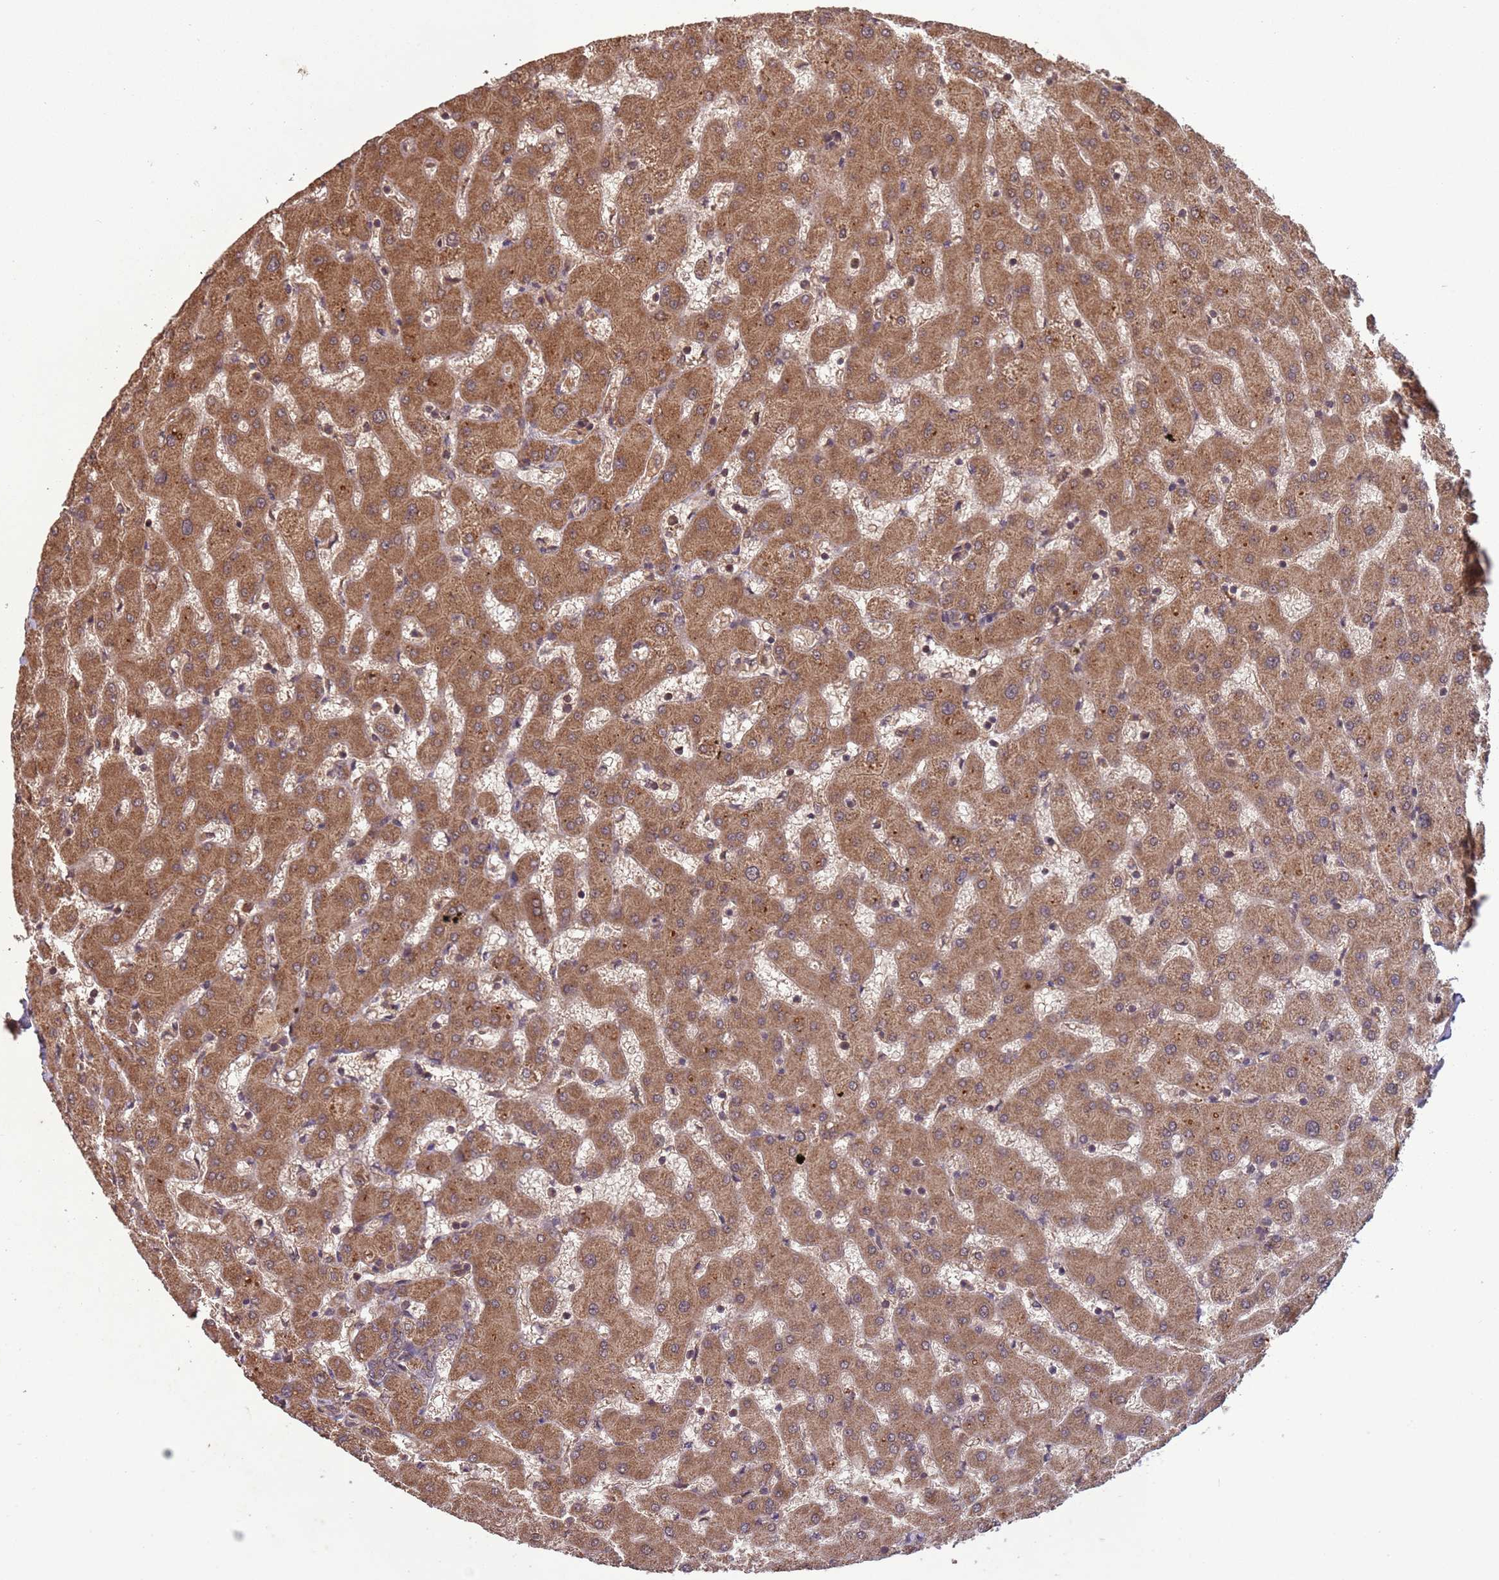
{"staining": {"intensity": "moderate", "quantity": ">75%", "location": "cytoplasmic/membranous"}, "tissue": "liver", "cell_type": "Cholangiocytes", "image_type": "normal", "snomed": [{"axis": "morphology", "description": "Normal tissue, NOS"}, {"axis": "topography", "description": "Liver"}], "caption": "Cholangiocytes display medium levels of moderate cytoplasmic/membranous positivity in about >75% of cells in unremarkable human liver.", "gene": "ERI1", "patient": {"sex": "female", "age": 63}}